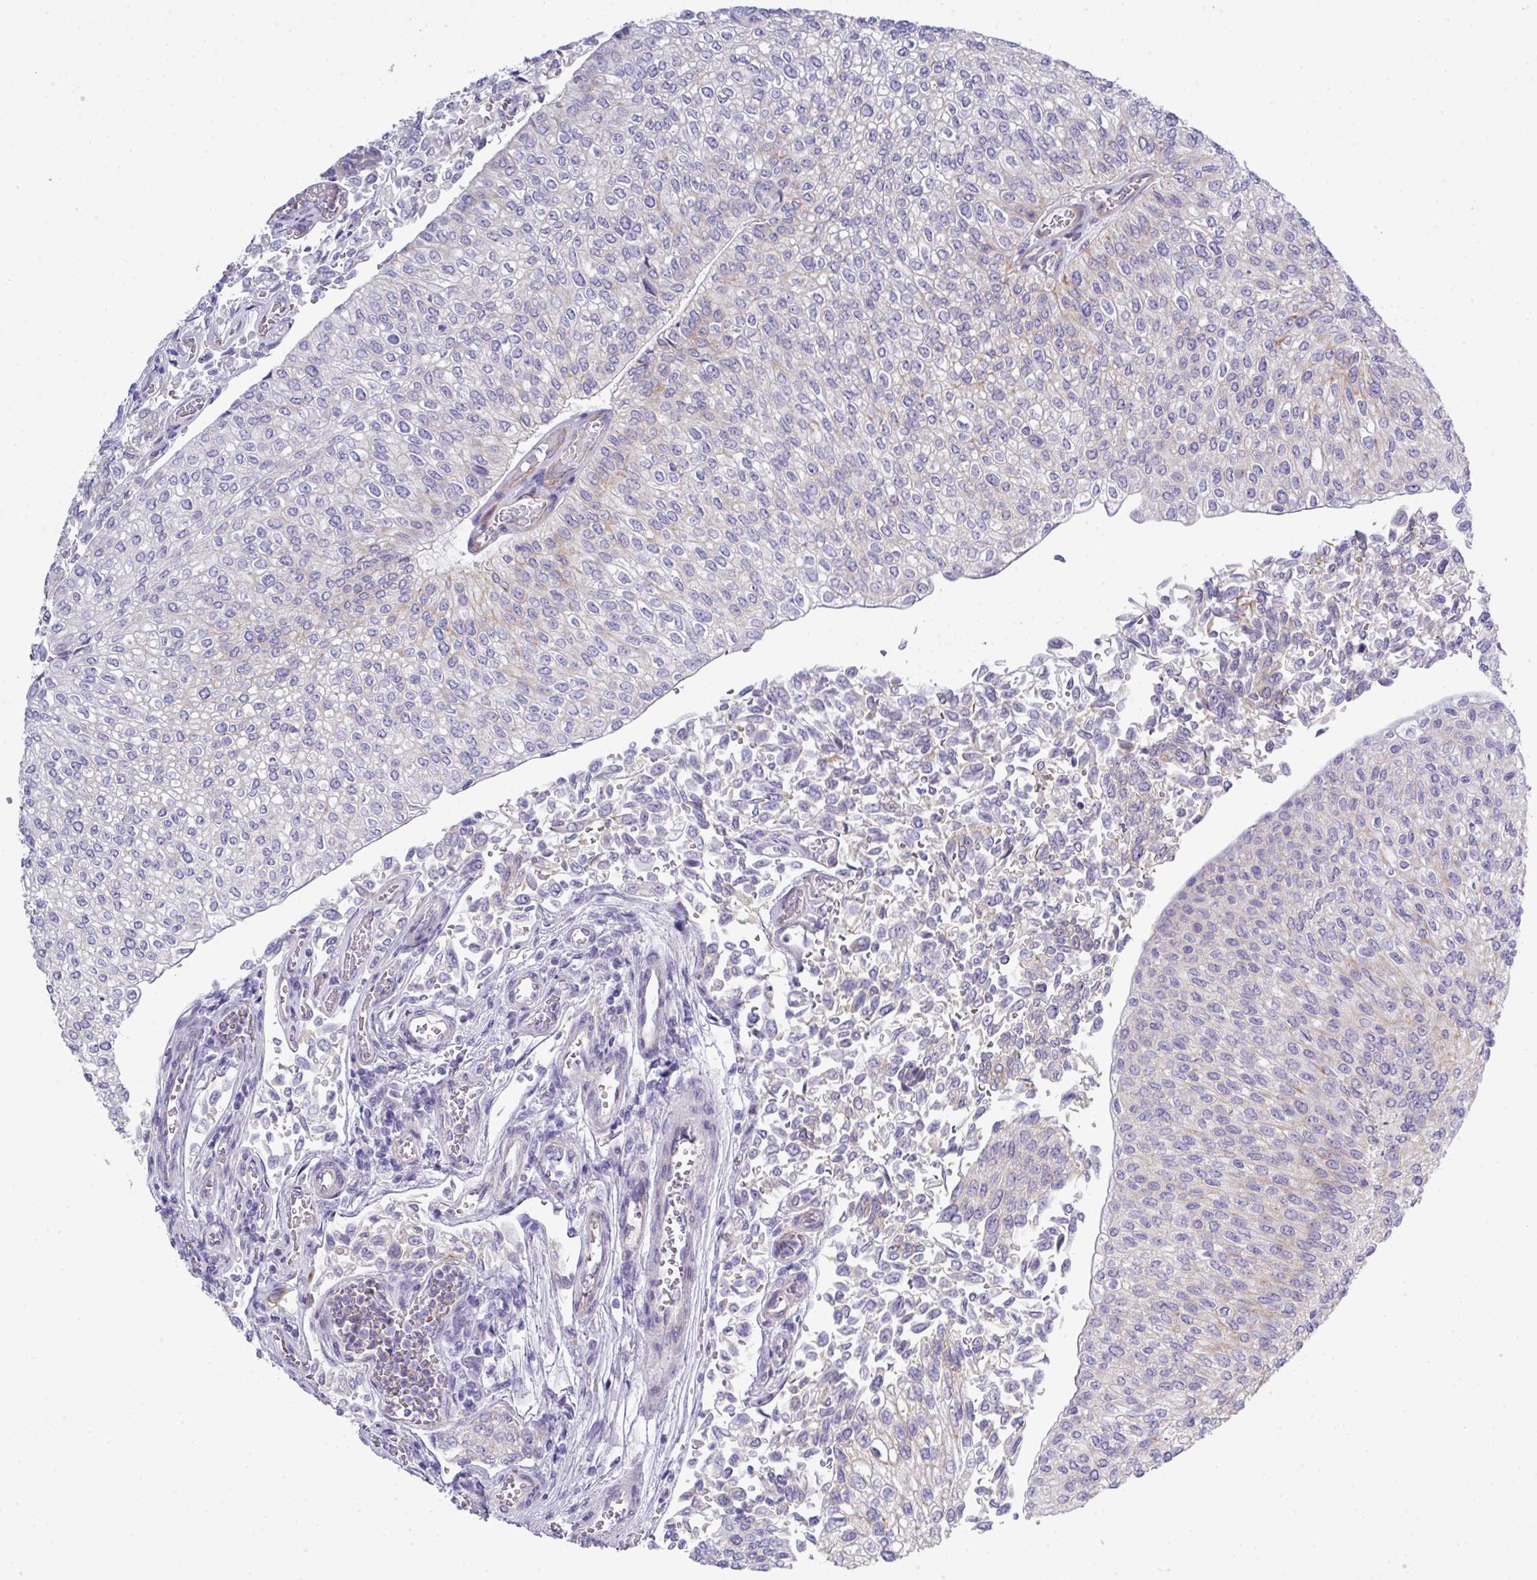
{"staining": {"intensity": "negative", "quantity": "none", "location": "none"}, "tissue": "urothelial cancer", "cell_type": "Tumor cells", "image_type": "cancer", "snomed": [{"axis": "morphology", "description": "Urothelial carcinoma, NOS"}, {"axis": "topography", "description": "Urinary bladder"}], "caption": "This is an immunohistochemistry (IHC) histopathology image of urothelial cancer. There is no staining in tumor cells.", "gene": "ABCC5", "patient": {"sex": "male", "age": 59}}